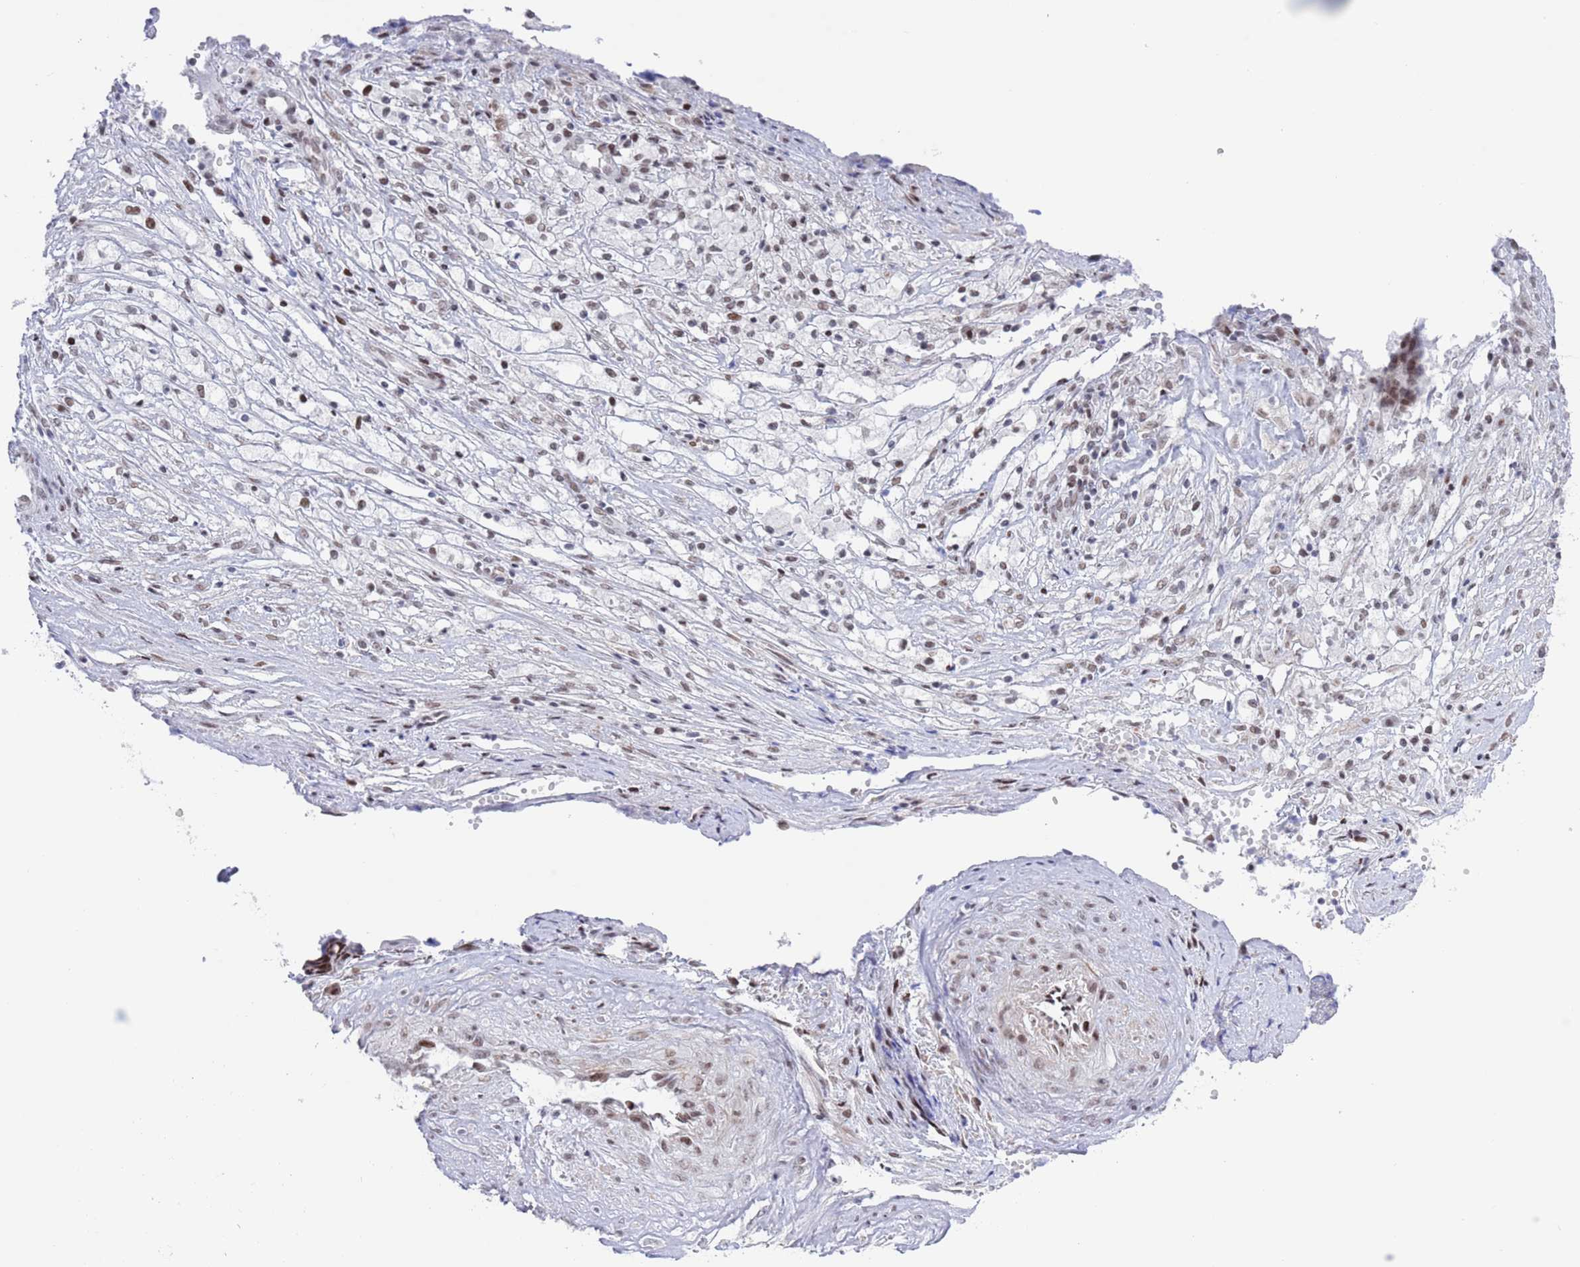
{"staining": {"intensity": "moderate", "quantity": ">75%", "location": "nuclear"}, "tissue": "ovarian cancer", "cell_type": "Tumor cells", "image_type": "cancer", "snomed": [{"axis": "morphology", "description": "Carcinoma, endometroid"}, {"axis": "topography", "description": "Ovary"}], "caption": "Immunohistochemical staining of human ovarian cancer (endometroid carcinoma) exhibits medium levels of moderate nuclear protein staining in about >75% of tumor cells.", "gene": "ZNF382", "patient": {"sex": "female", "age": 42}}